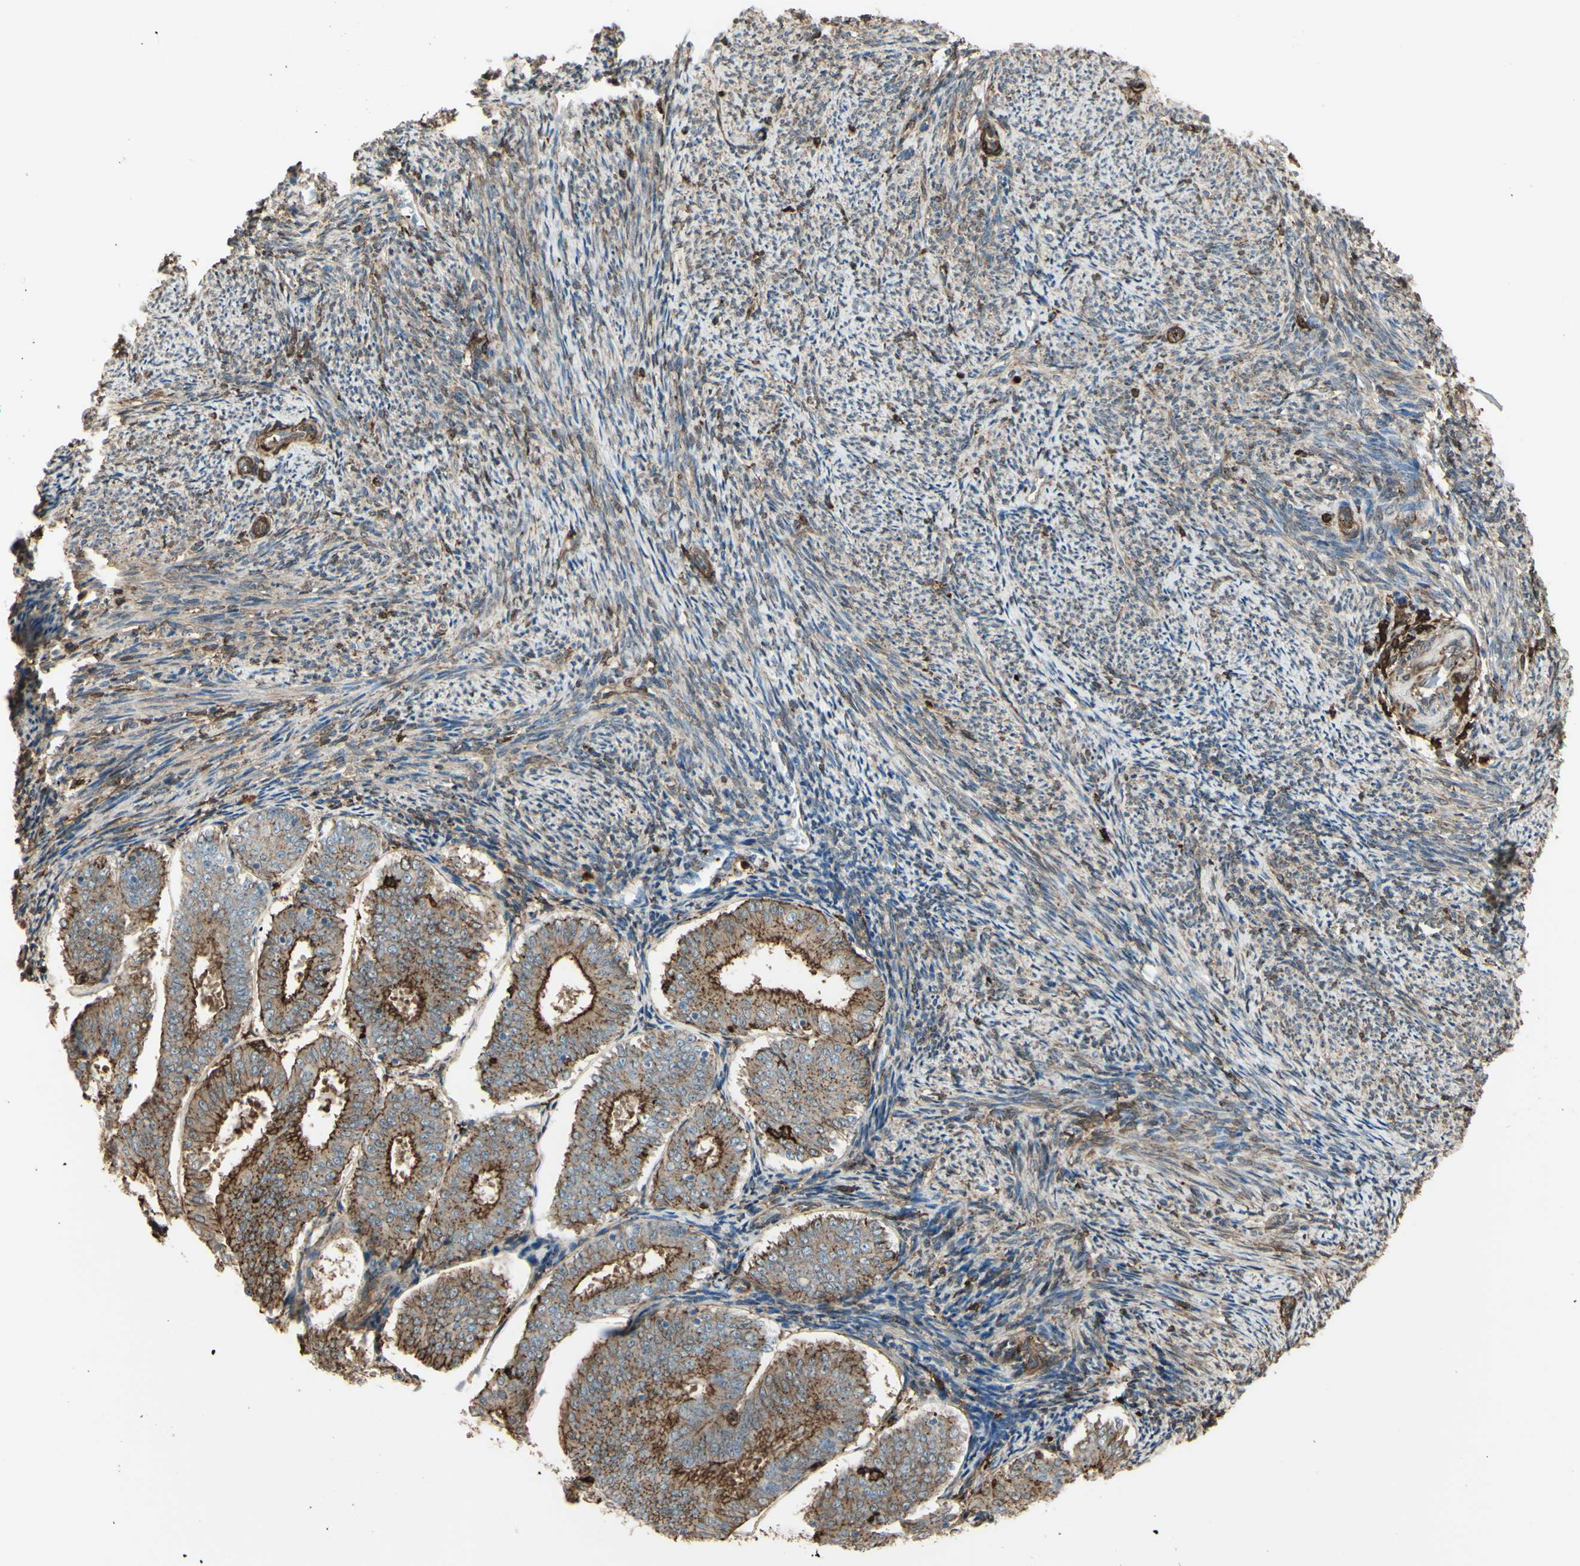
{"staining": {"intensity": "weak", "quantity": ">75%", "location": "cytoplasmic/membranous"}, "tissue": "endometrial cancer", "cell_type": "Tumor cells", "image_type": "cancer", "snomed": [{"axis": "morphology", "description": "Adenocarcinoma, NOS"}, {"axis": "topography", "description": "Endometrium"}], "caption": "A high-resolution image shows immunohistochemistry (IHC) staining of endometrial cancer (adenocarcinoma), which displays weak cytoplasmic/membranous expression in about >75% of tumor cells. The staining is performed using DAB brown chromogen to label protein expression. The nuclei are counter-stained blue using hematoxylin.", "gene": "GSN", "patient": {"sex": "female", "age": 63}}